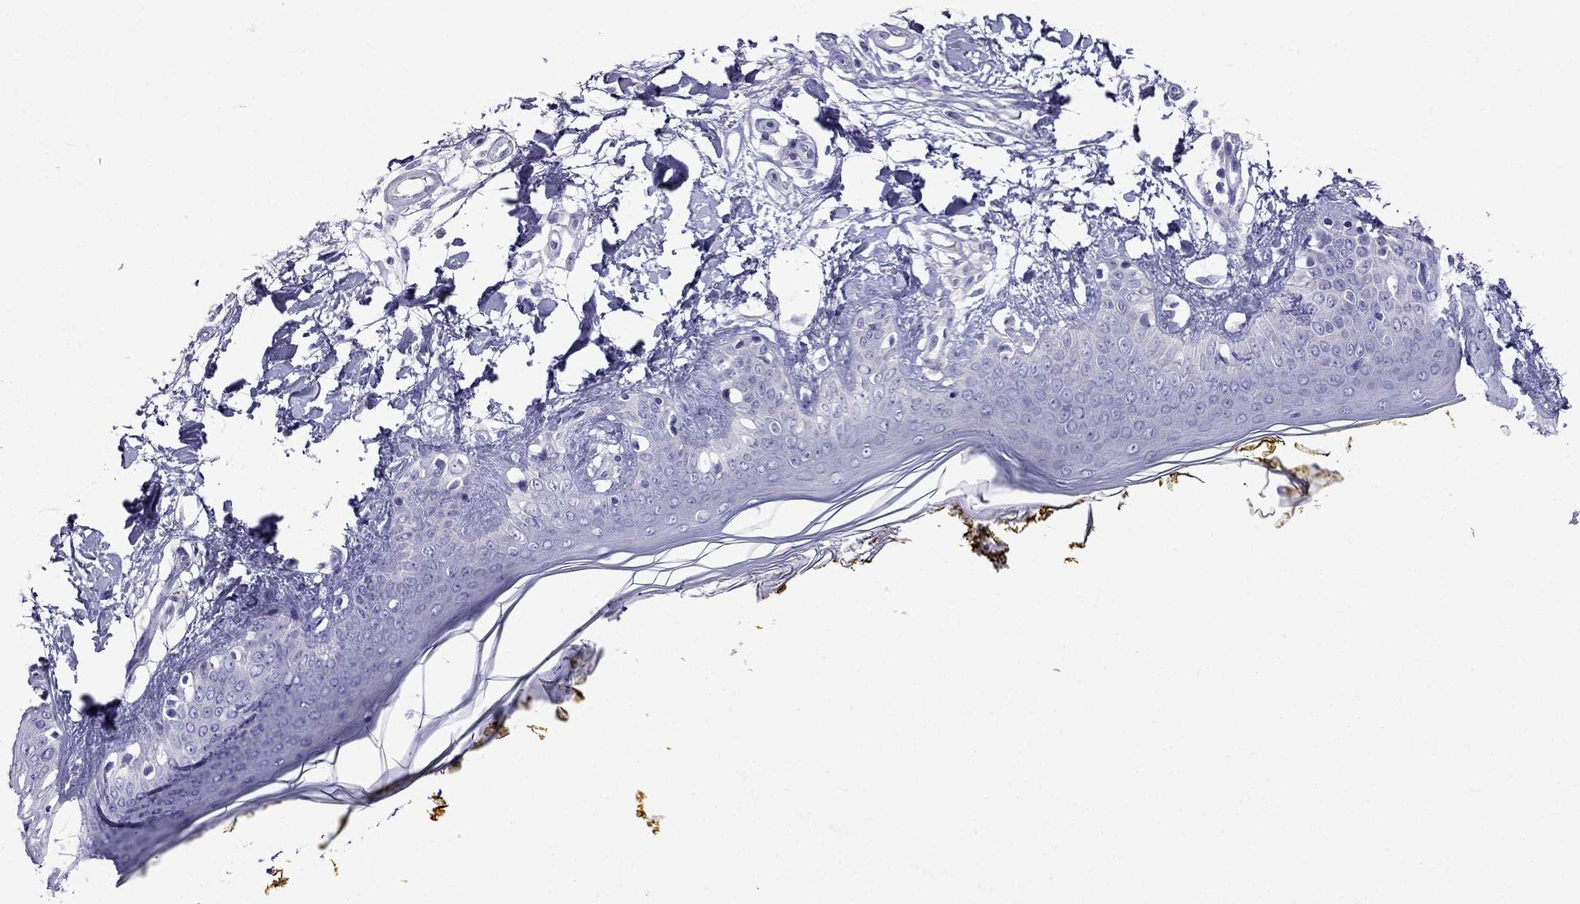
{"staining": {"intensity": "negative", "quantity": "none", "location": "none"}, "tissue": "skin", "cell_type": "Fibroblasts", "image_type": "normal", "snomed": [{"axis": "morphology", "description": "Normal tissue, NOS"}, {"axis": "topography", "description": "Skin"}], "caption": "Image shows no significant protein staining in fibroblasts of unremarkable skin.", "gene": "PATE1", "patient": {"sex": "female", "age": 34}}